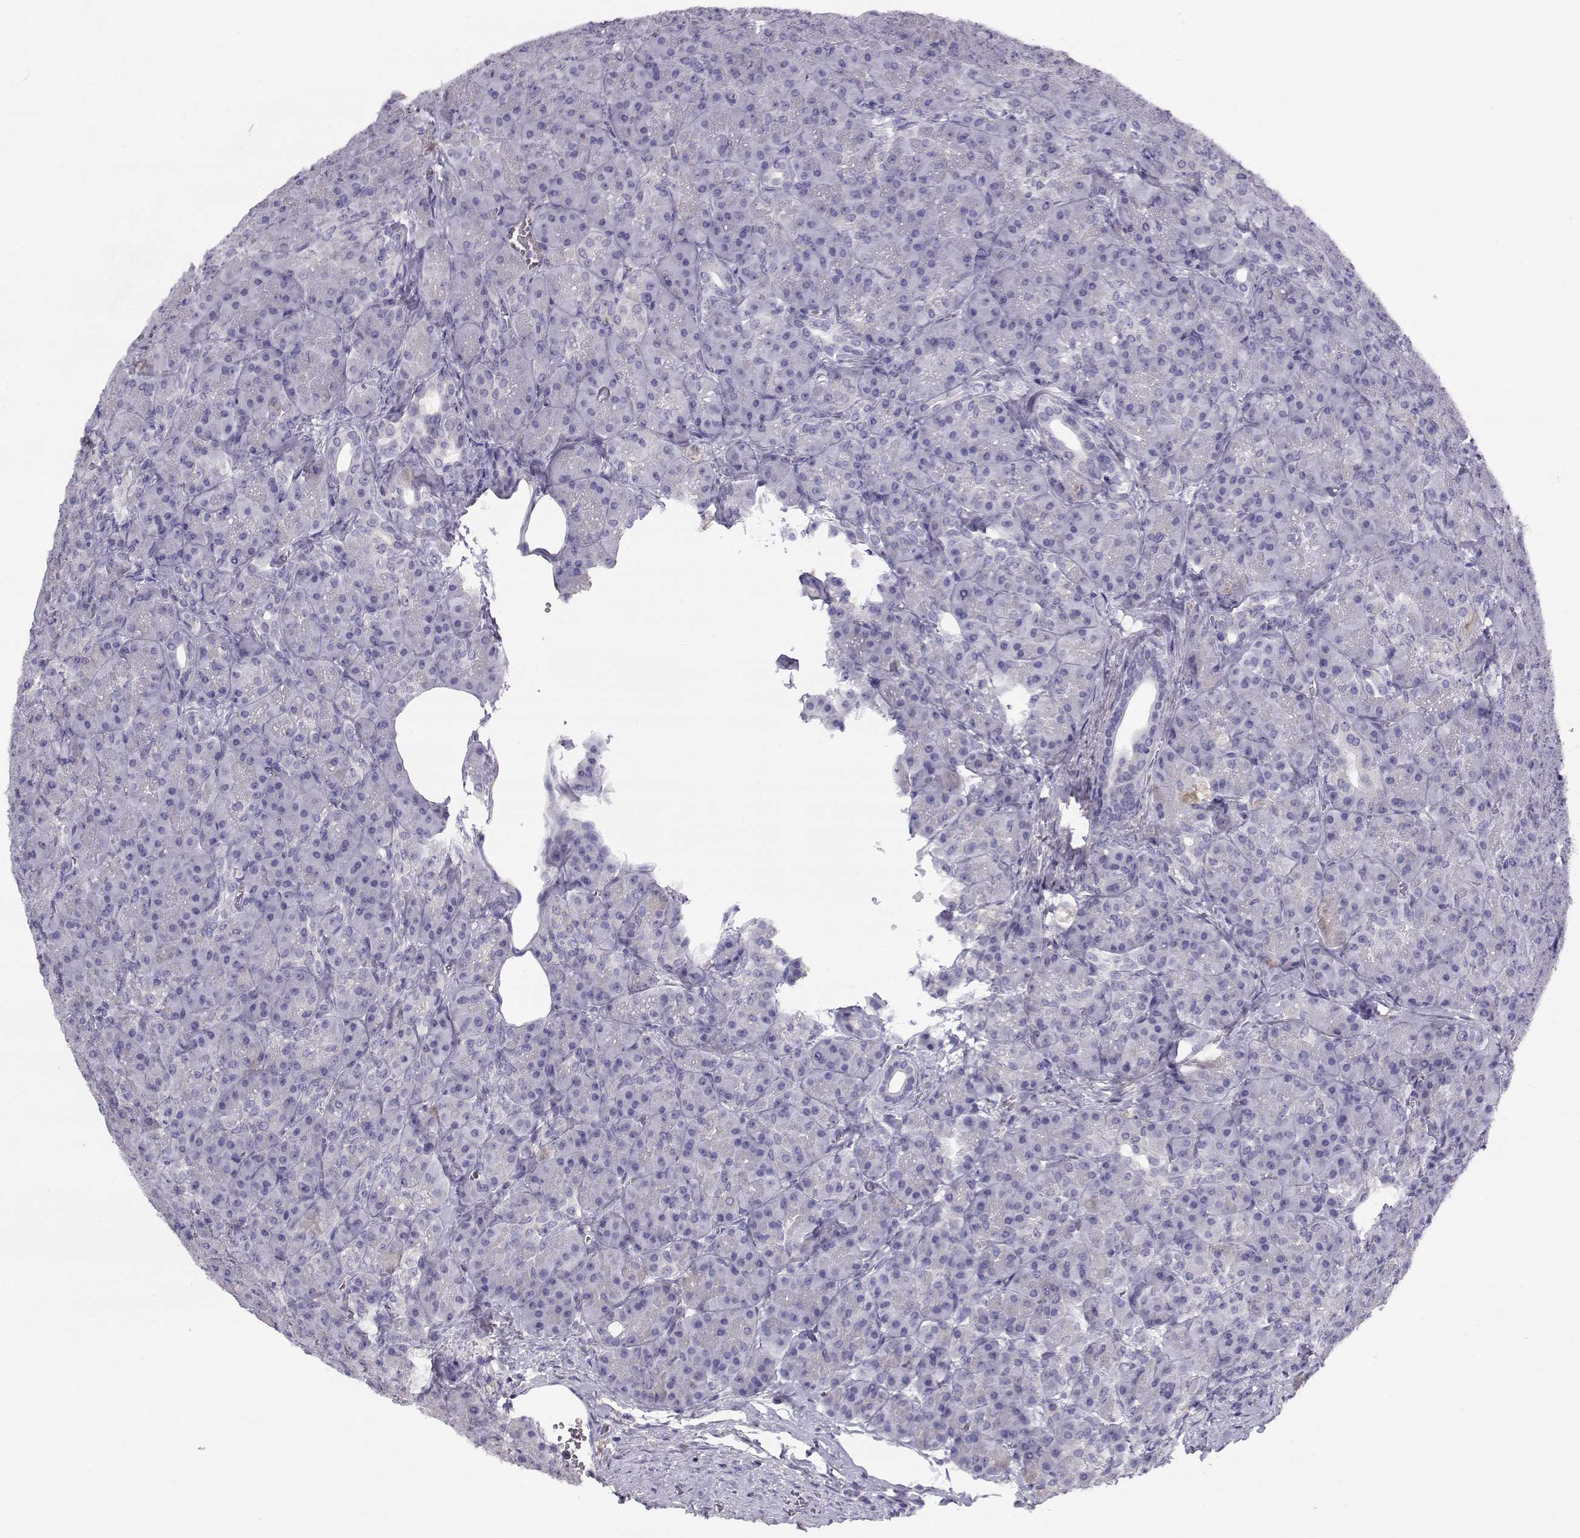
{"staining": {"intensity": "negative", "quantity": "none", "location": "none"}, "tissue": "pancreas", "cell_type": "Exocrine glandular cells", "image_type": "normal", "snomed": [{"axis": "morphology", "description": "Normal tissue, NOS"}, {"axis": "topography", "description": "Pancreas"}], "caption": "This is an immunohistochemistry (IHC) photomicrograph of benign pancreas. There is no staining in exocrine glandular cells.", "gene": "SLCO6A1", "patient": {"sex": "male", "age": 57}}